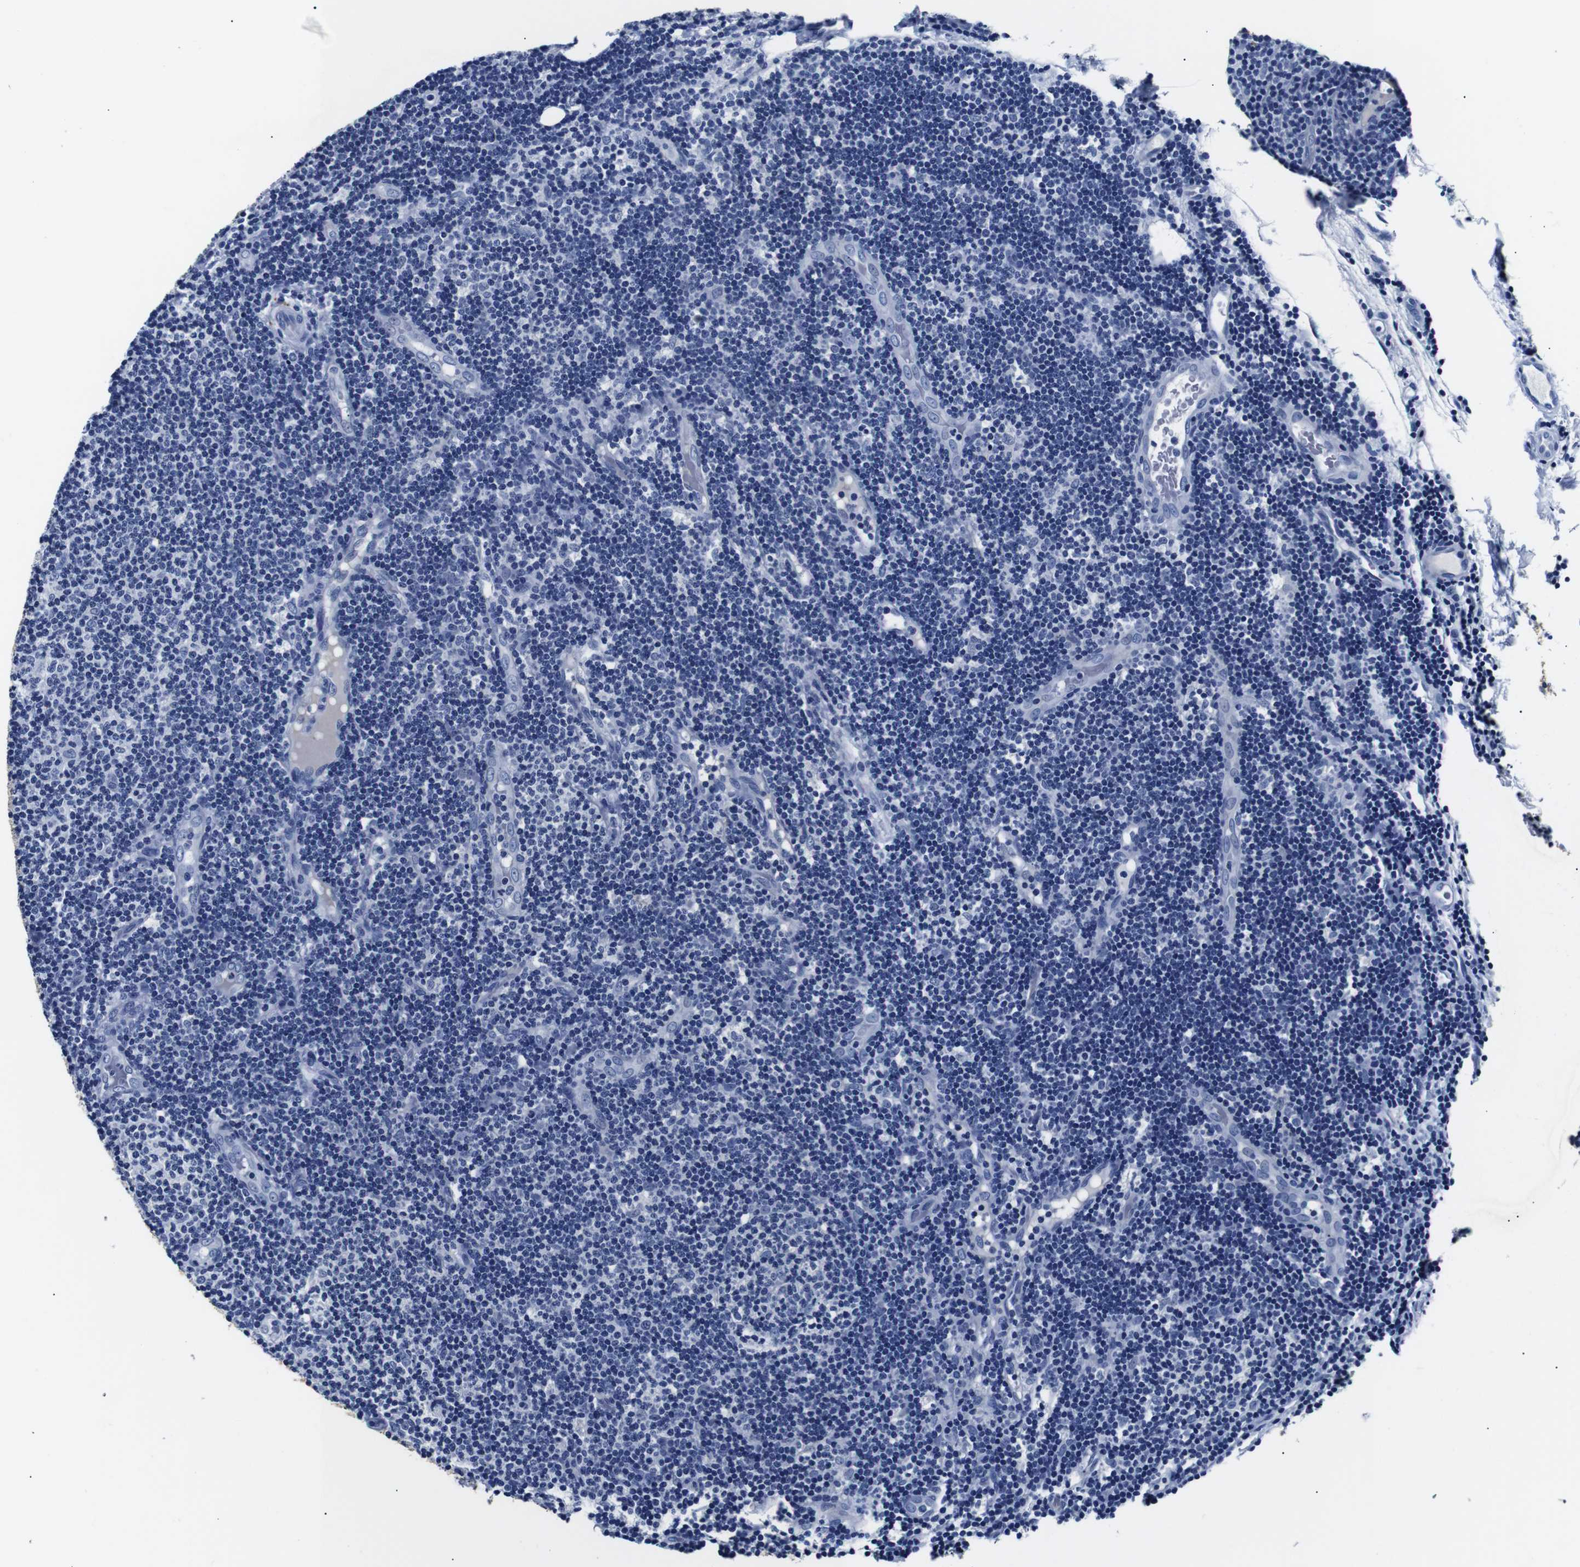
{"staining": {"intensity": "negative", "quantity": "none", "location": "none"}, "tissue": "lymphoma", "cell_type": "Tumor cells", "image_type": "cancer", "snomed": [{"axis": "morphology", "description": "Malignant lymphoma, non-Hodgkin's type, Low grade"}, {"axis": "topography", "description": "Lymph node"}], "caption": "The micrograph shows no staining of tumor cells in low-grade malignant lymphoma, non-Hodgkin's type.", "gene": "GAP43", "patient": {"sex": "male", "age": 83}}